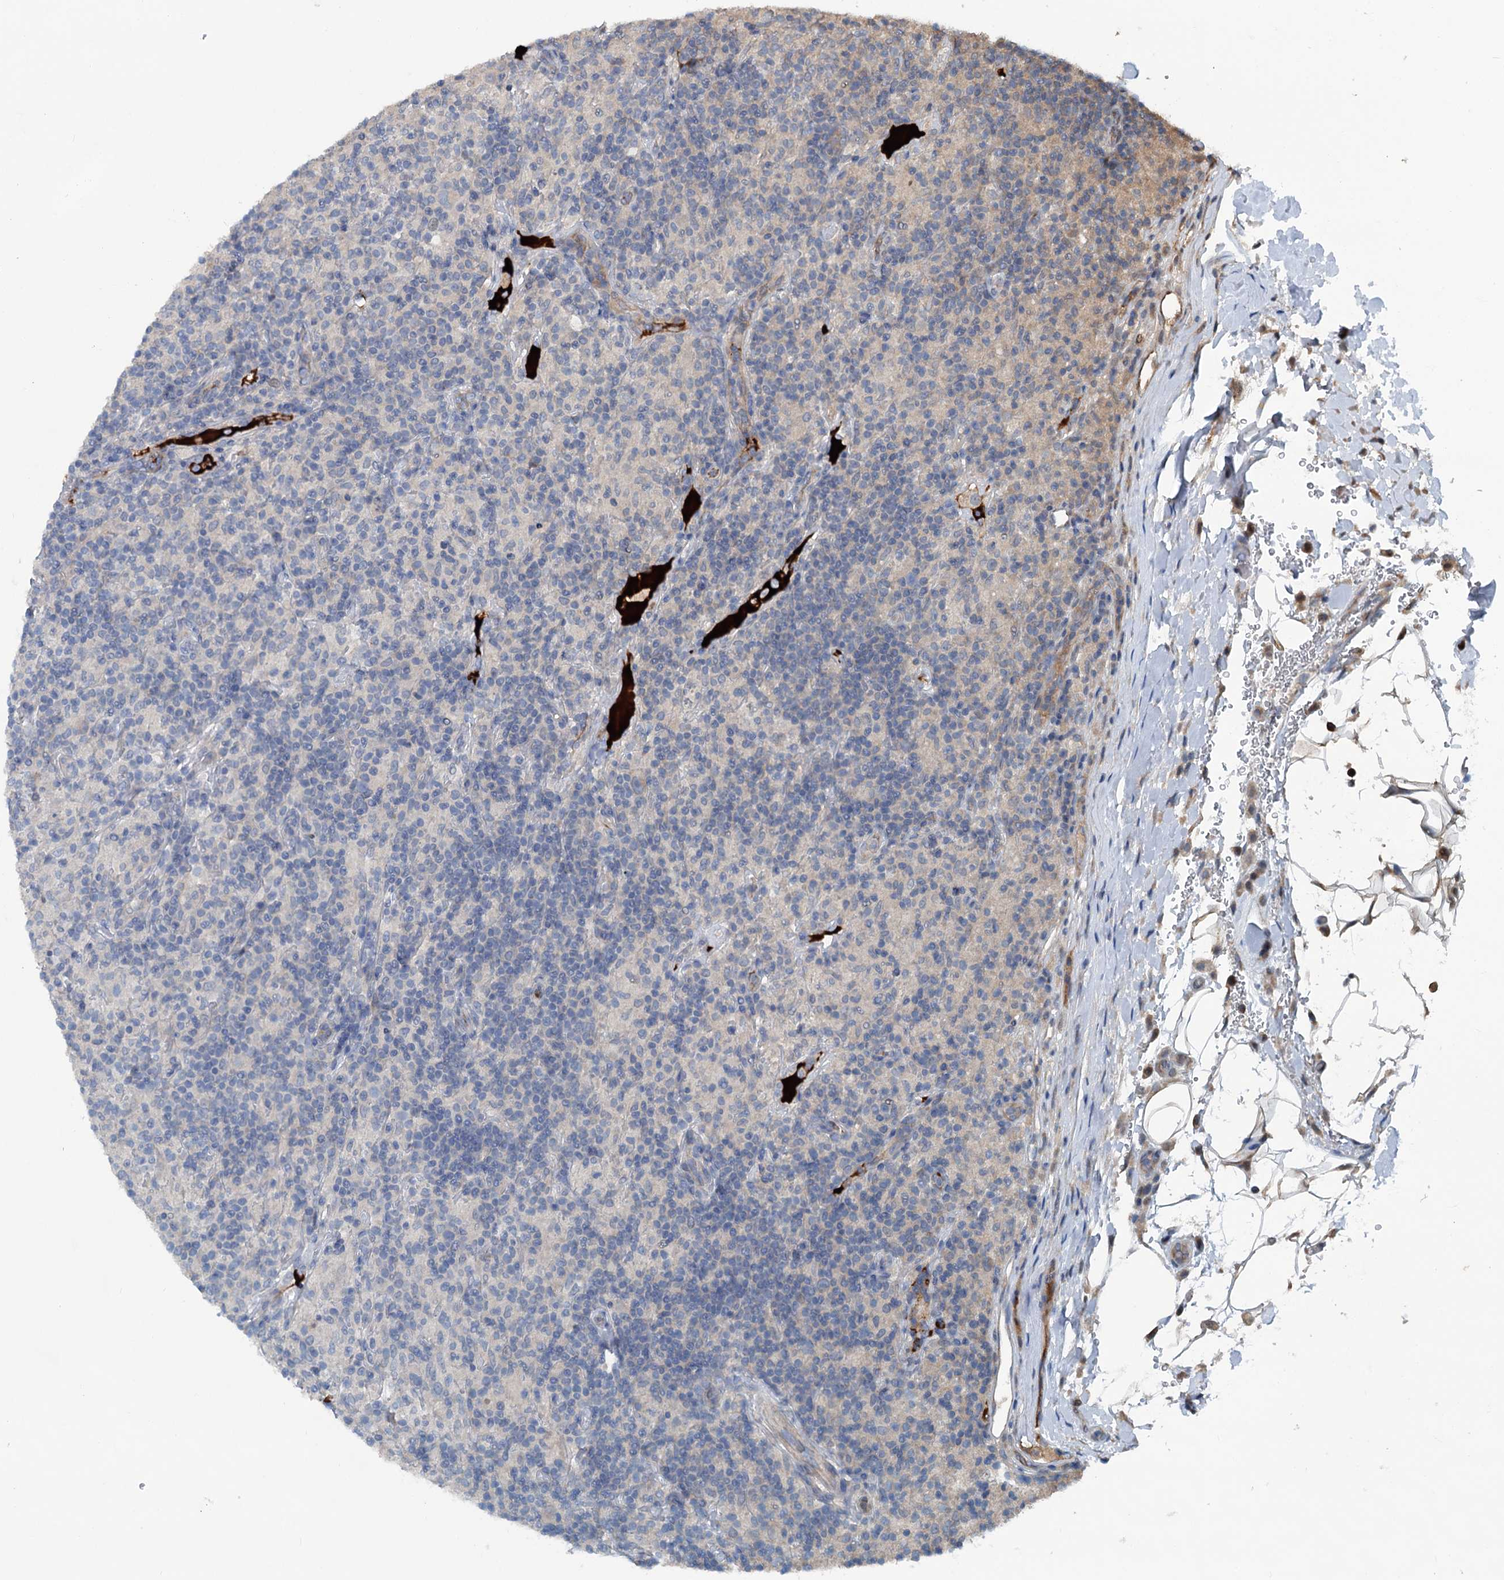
{"staining": {"intensity": "negative", "quantity": "none", "location": "none"}, "tissue": "lymphoma", "cell_type": "Tumor cells", "image_type": "cancer", "snomed": [{"axis": "morphology", "description": "Hodgkin's disease, NOS"}, {"axis": "topography", "description": "Lymph node"}], "caption": "DAB (3,3'-diaminobenzidine) immunohistochemical staining of Hodgkin's disease reveals no significant expression in tumor cells.", "gene": "TEDC1", "patient": {"sex": "male", "age": 70}}